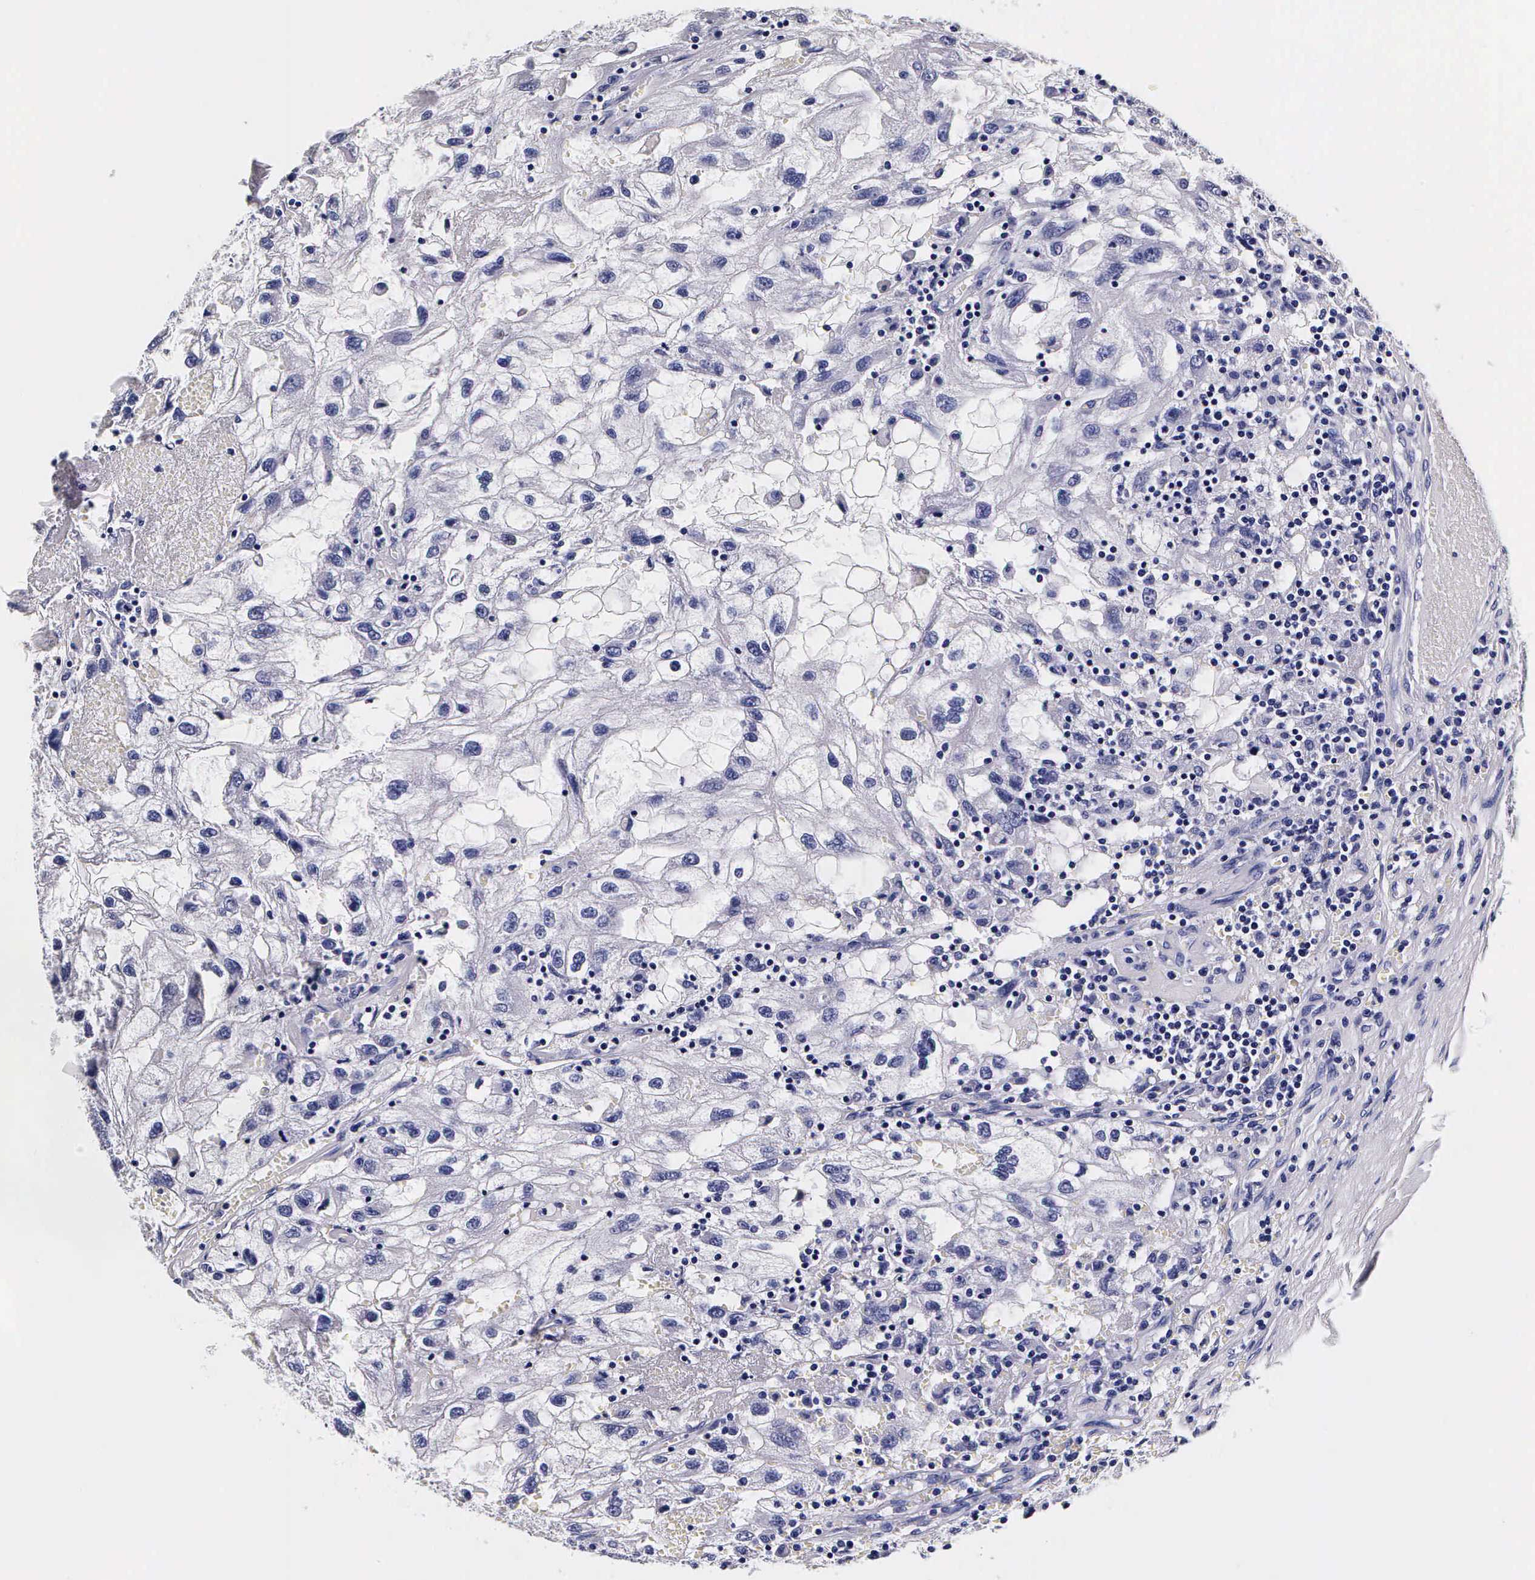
{"staining": {"intensity": "negative", "quantity": "none", "location": "none"}, "tissue": "renal cancer", "cell_type": "Tumor cells", "image_type": "cancer", "snomed": [{"axis": "morphology", "description": "Normal tissue, NOS"}, {"axis": "morphology", "description": "Adenocarcinoma, NOS"}, {"axis": "topography", "description": "Kidney"}], "caption": "Renal adenocarcinoma stained for a protein using IHC shows no expression tumor cells.", "gene": "IAPP", "patient": {"sex": "male", "age": 71}}